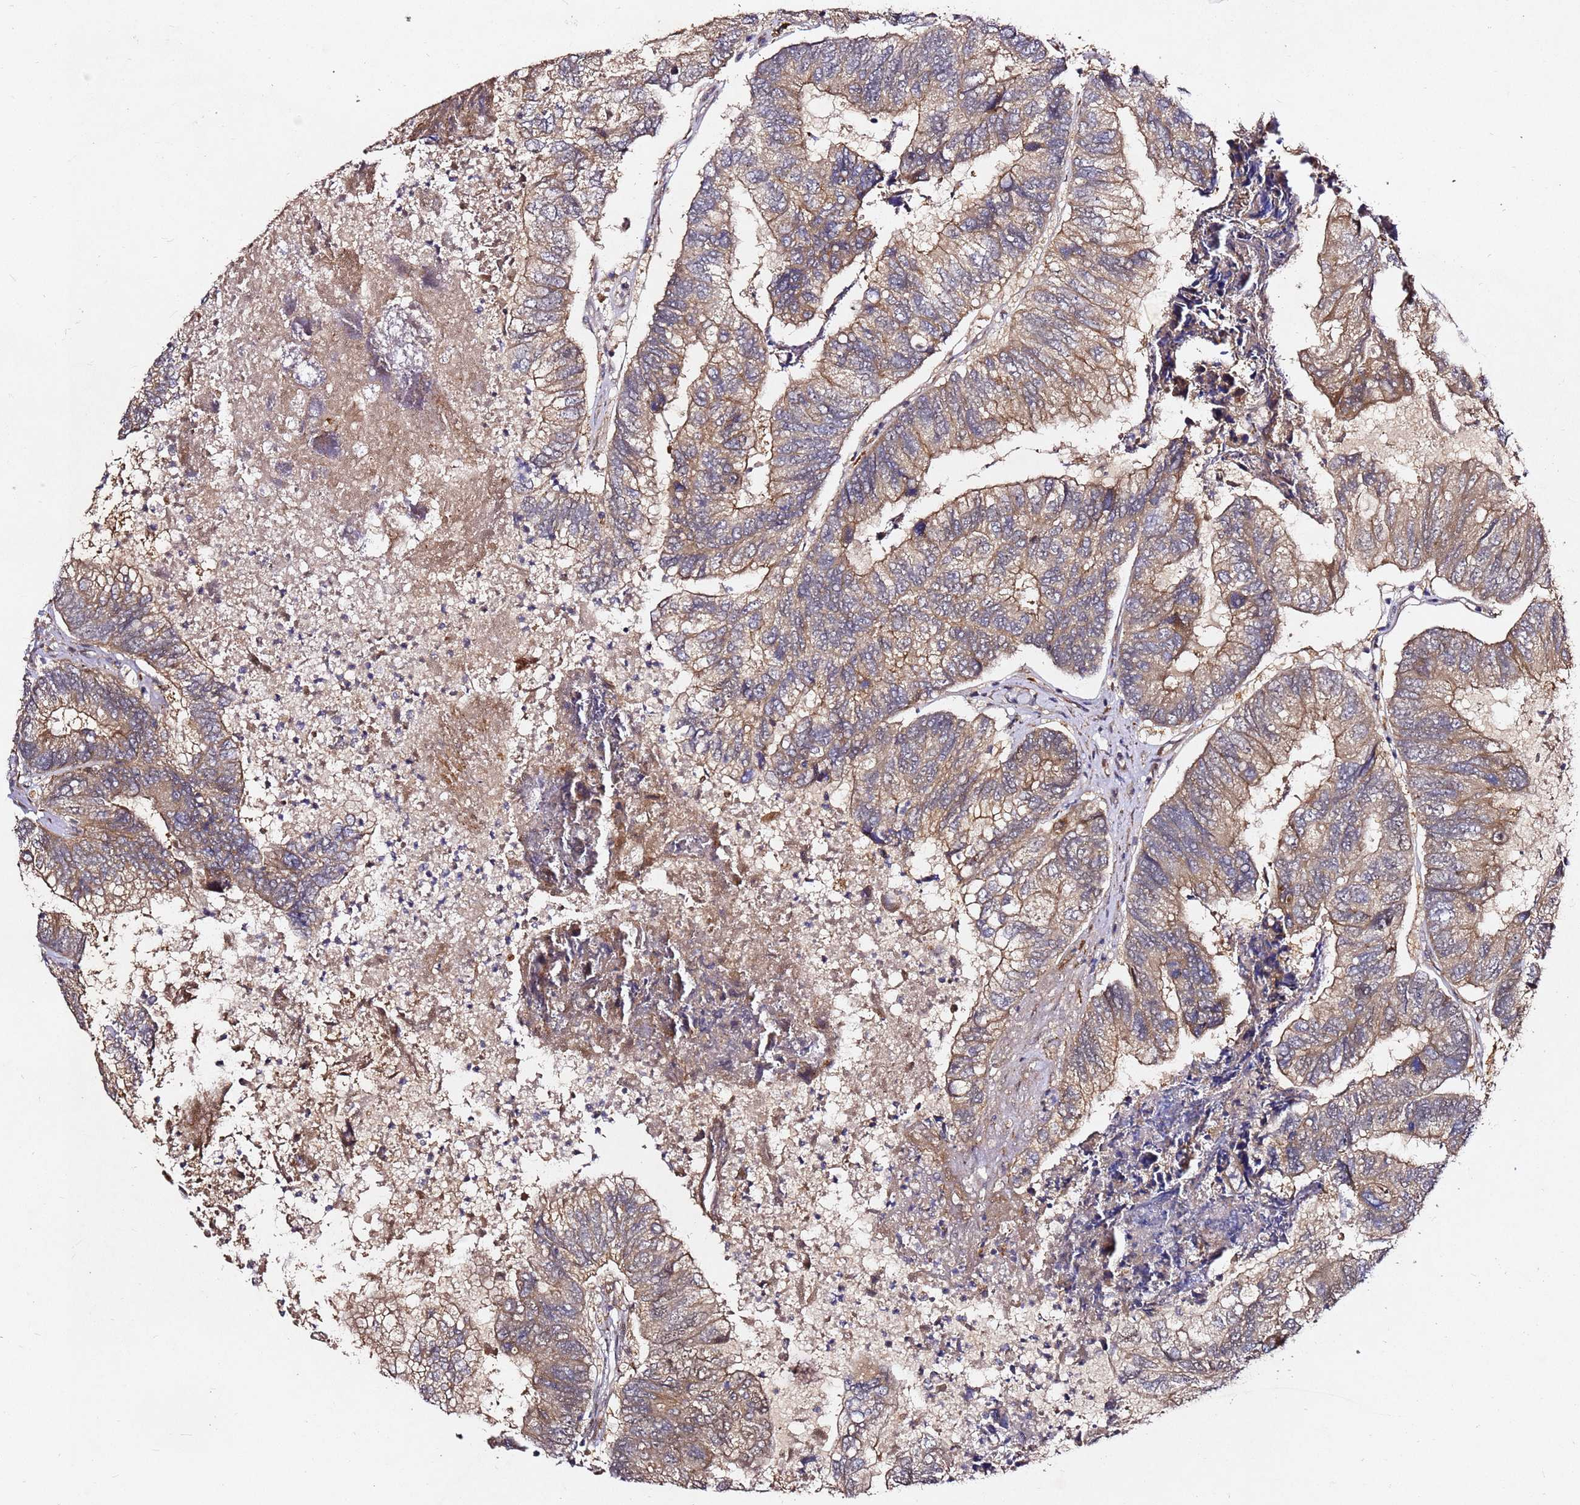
{"staining": {"intensity": "moderate", "quantity": ">75%", "location": "cytoplasmic/membranous"}, "tissue": "colorectal cancer", "cell_type": "Tumor cells", "image_type": "cancer", "snomed": [{"axis": "morphology", "description": "Adenocarcinoma, NOS"}, {"axis": "topography", "description": "Colon"}], "caption": "Brown immunohistochemical staining in human colorectal adenocarcinoma exhibits moderate cytoplasmic/membranous expression in about >75% of tumor cells.", "gene": "ALG11", "patient": {"sex": "female", "age": 67}}